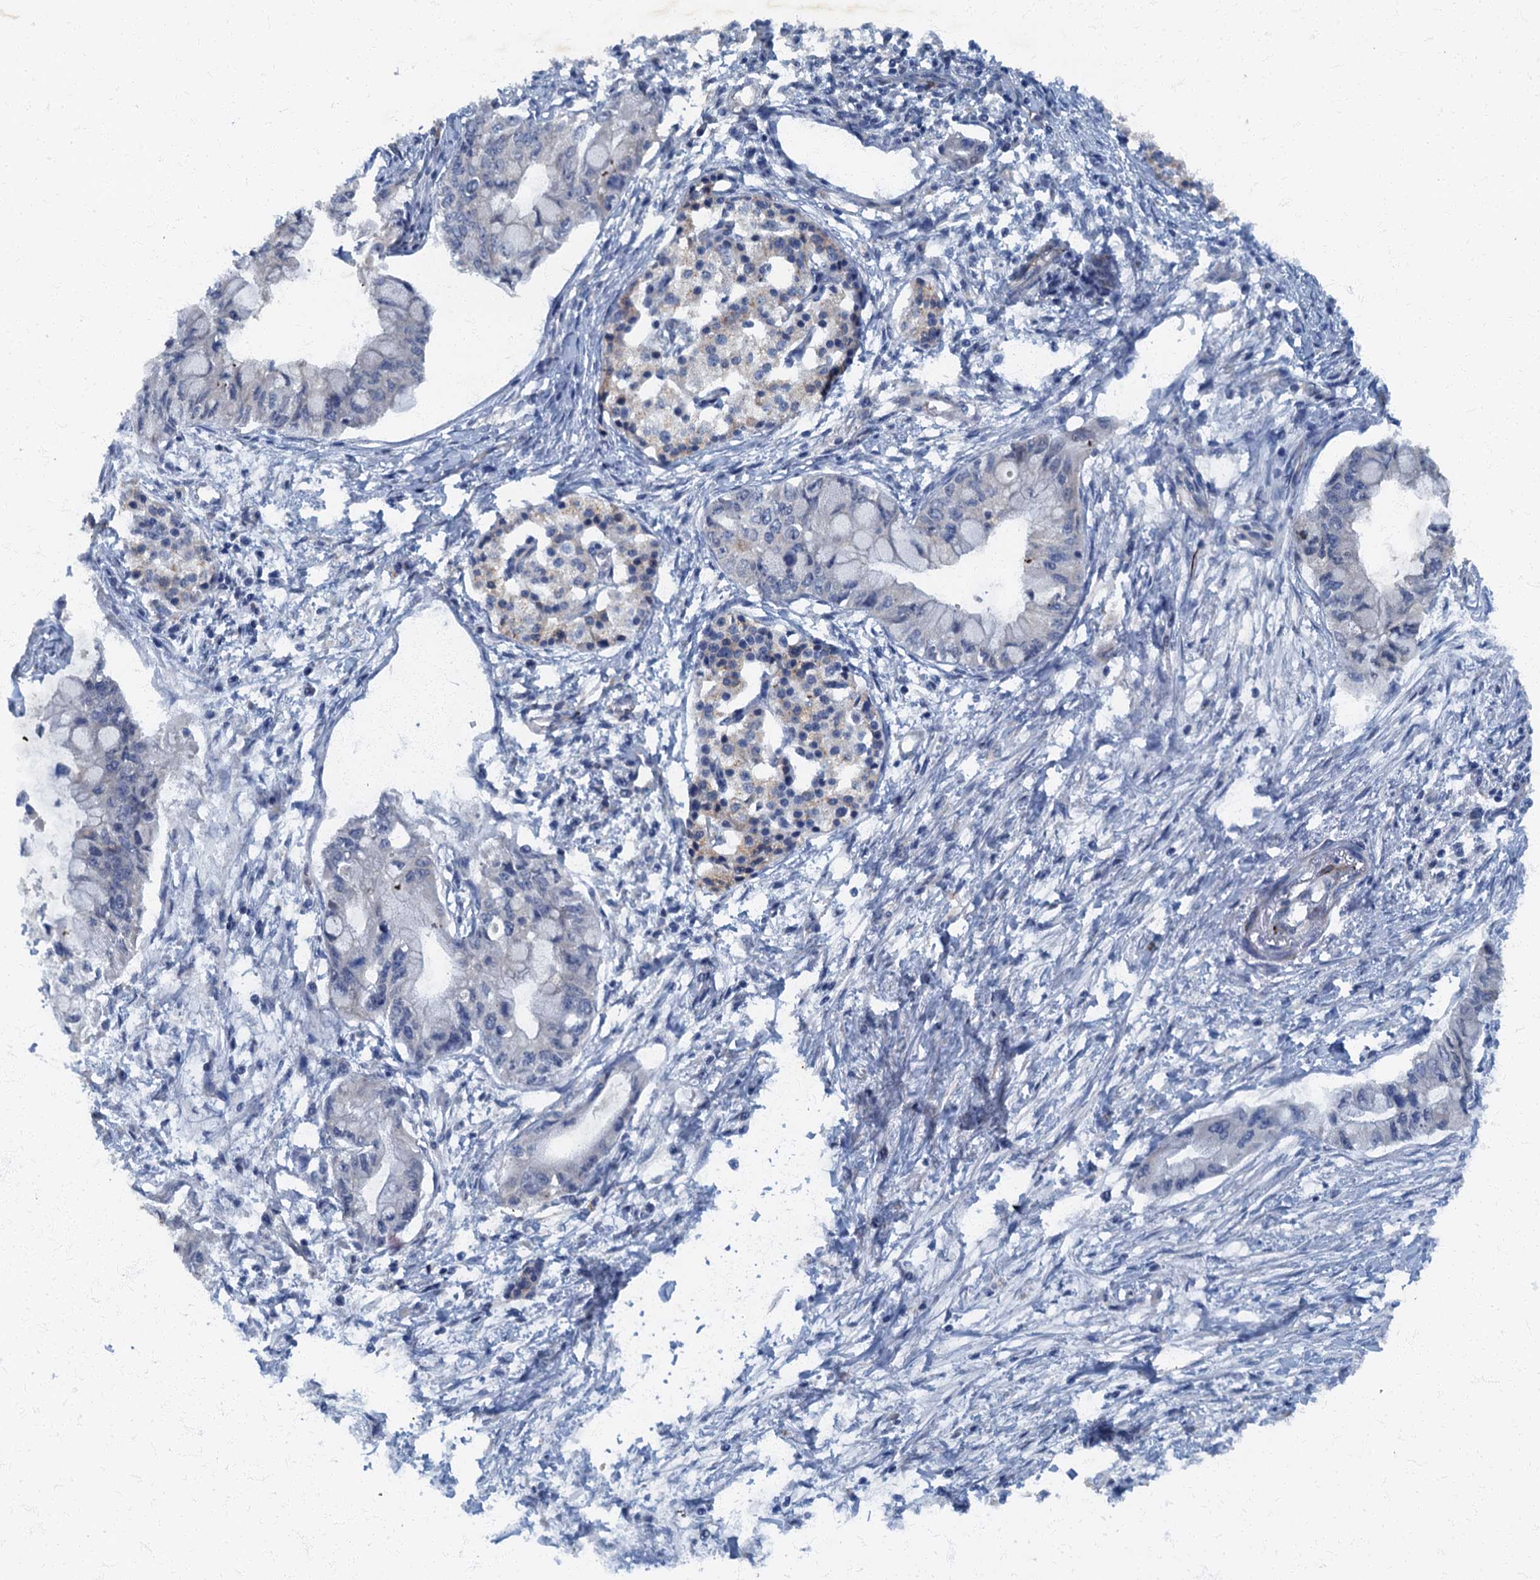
{"staining": {"intensity": "negative", "quantity": "none", "location": "none"}, "tissue": "pancreatic cancer", "cell_type": "Tumor cells", "image_type": "cancer", "snomed": [{"axis": "morphology", "description": "Adenocarcinoma, NOS"}, {"axis": "topography", "description": "Pancreas"}], "caption": "Histopathology image shows no significant protein expression in tumor cells of adenocarcinoma (pancreatic).", "gene": "ARL11", "patient": {"sex": "male", "age": 48}}